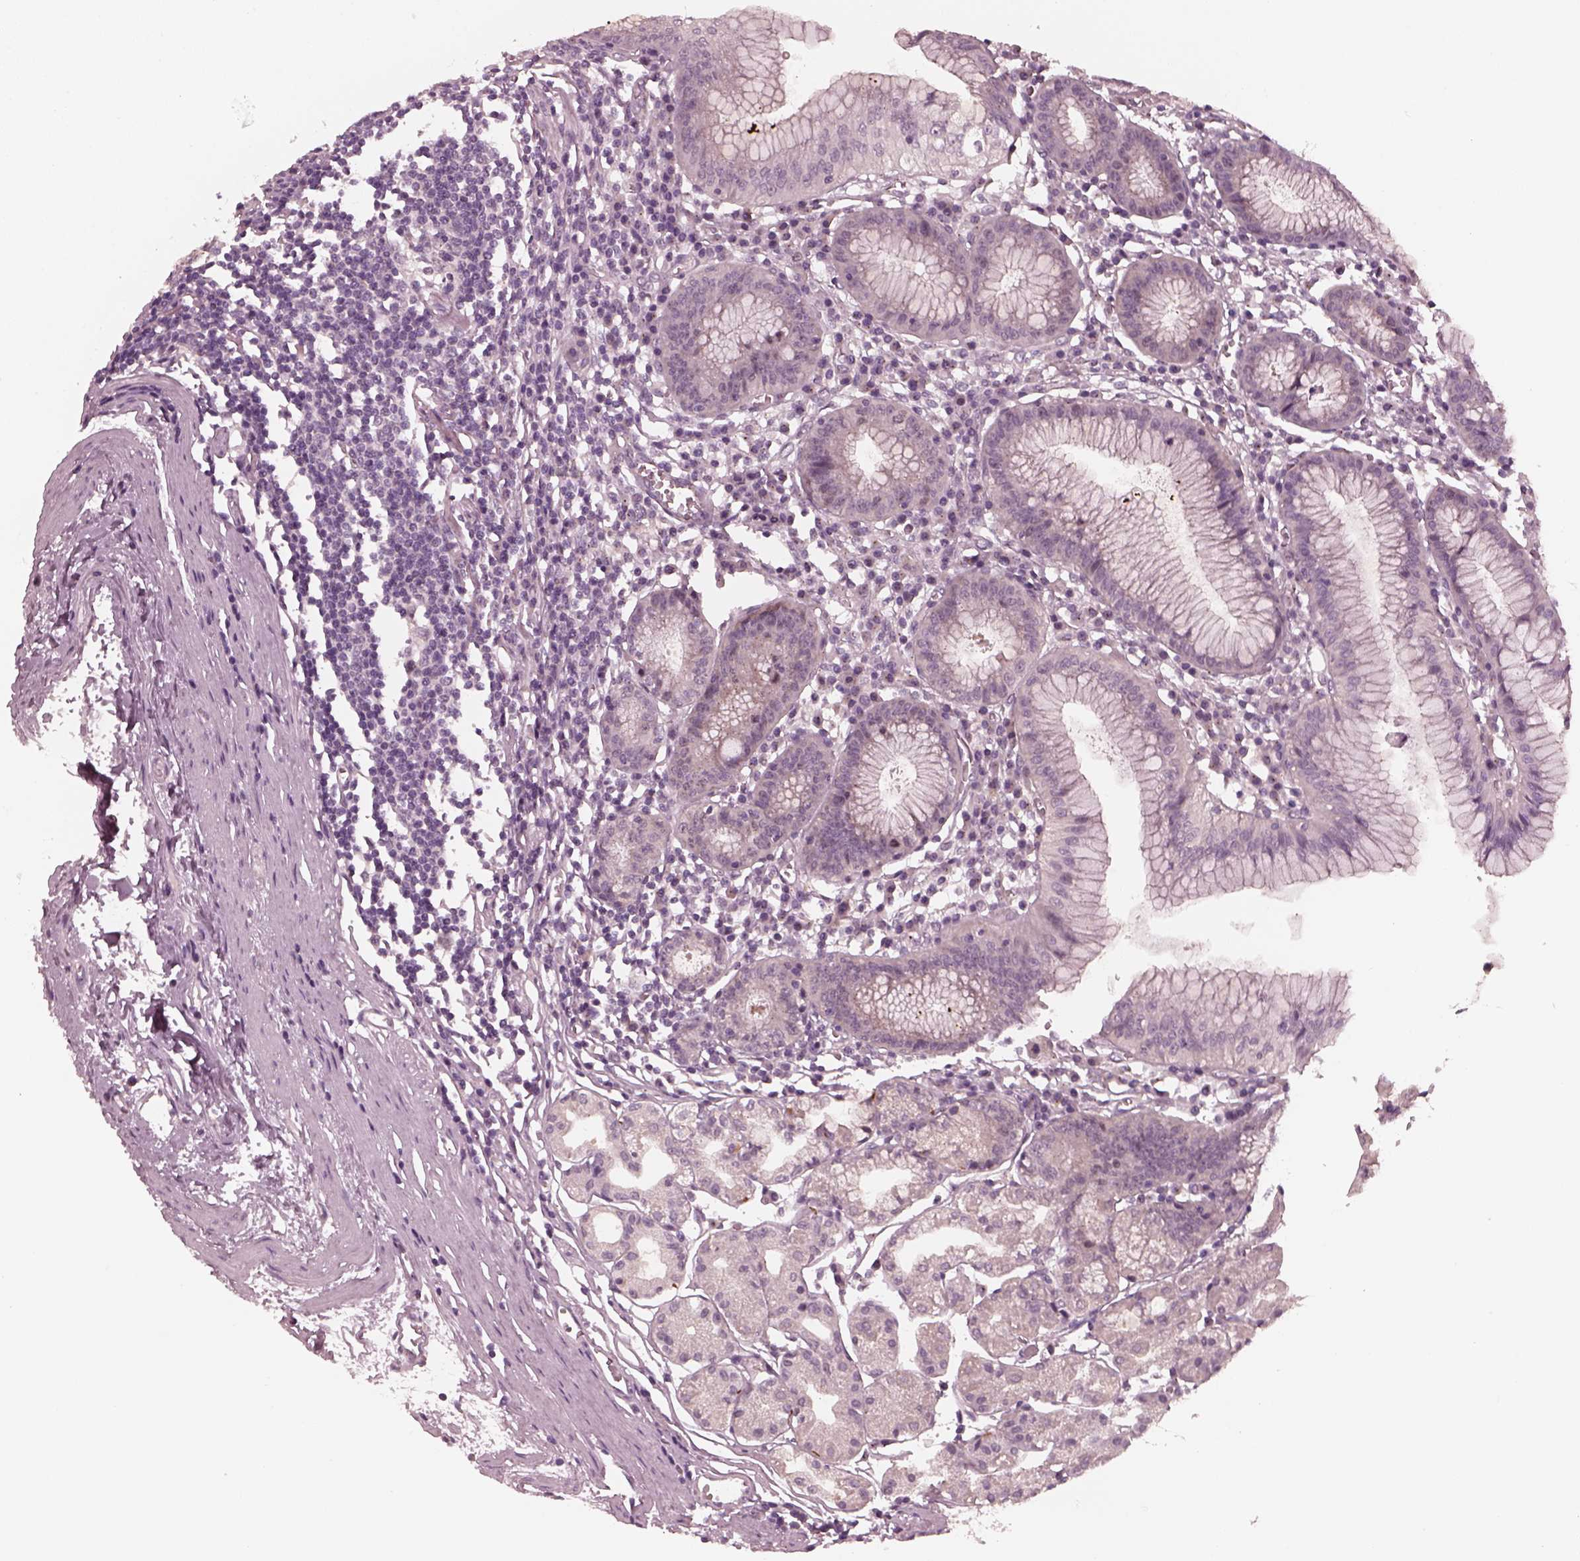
{"staining": {"intensity": "negative", "quantity": "none", "location": "none"}, "tissue": "stomach", "cell_type": "Glandular cells", "image_type": "normal", "snomed": [{"axis": "morphology", "description": "Normal tissue, NOS"}, {"axis": "topography", "description": "Stomach"}], "caption": "Human stomach stained for a protein using IHC demonstrates no expression in glandular cells.", "gene": "SAXO1", "patient": {"sex": "male", "age": 55}}